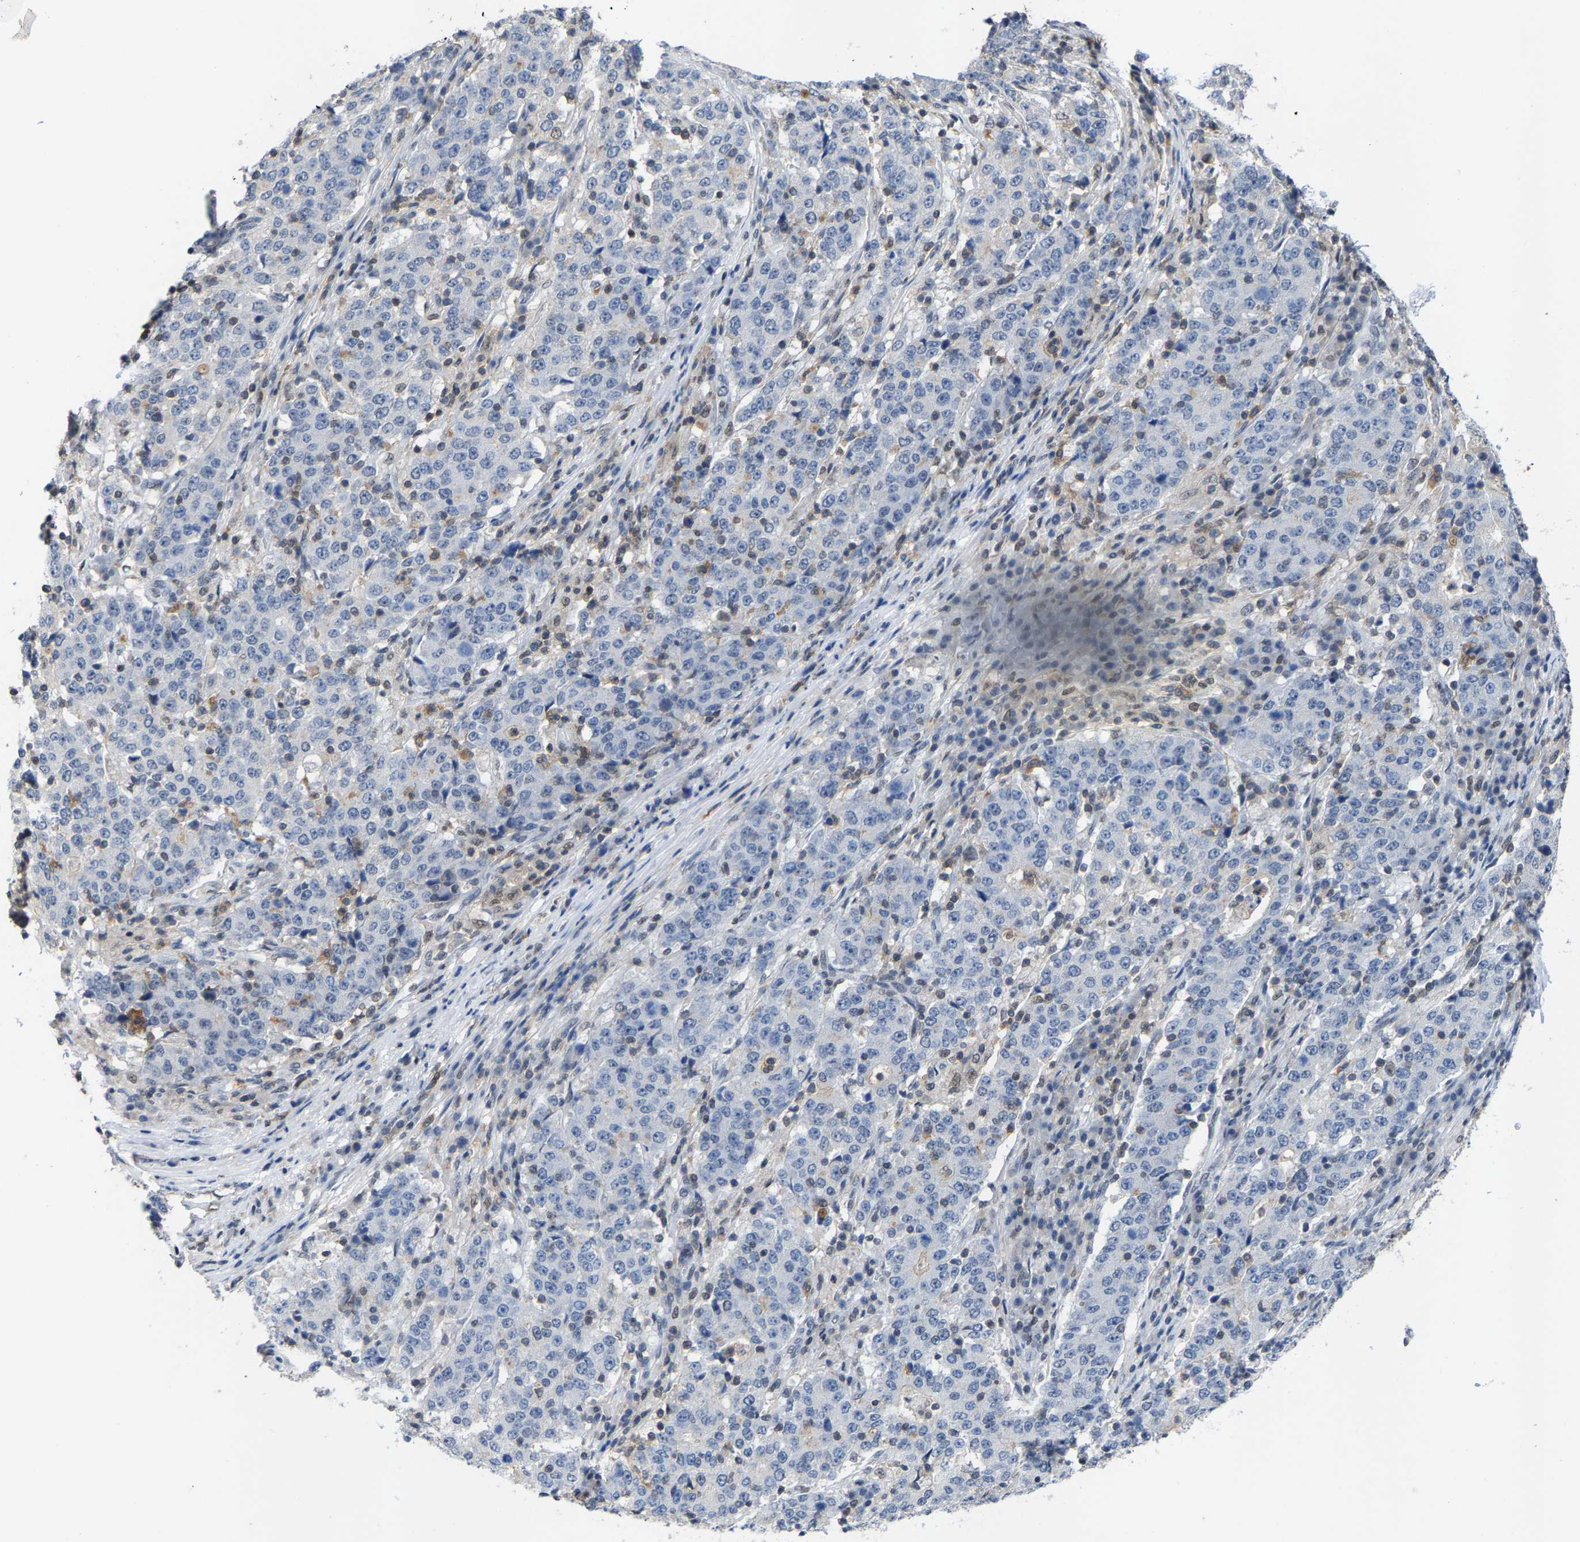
{"staining": {"intensity": "negative", "quantity": "none", "location": "none"}, "tissue": "stomach cancer", "cell_type": "Tumor cells", "image_type": "cancer", "snomed": [{"axis": "morphology", "description": "Adenocarcinoma, NOS"}, {"axis": "topography", "description": "Stomach"}], "caption": "Immunohistochemical staining of human stomach adenocarcinoma exhibits no significant expression in tumor cells.", "gene": "FGD3", "patient": {"sex": "male", "age": 59}}